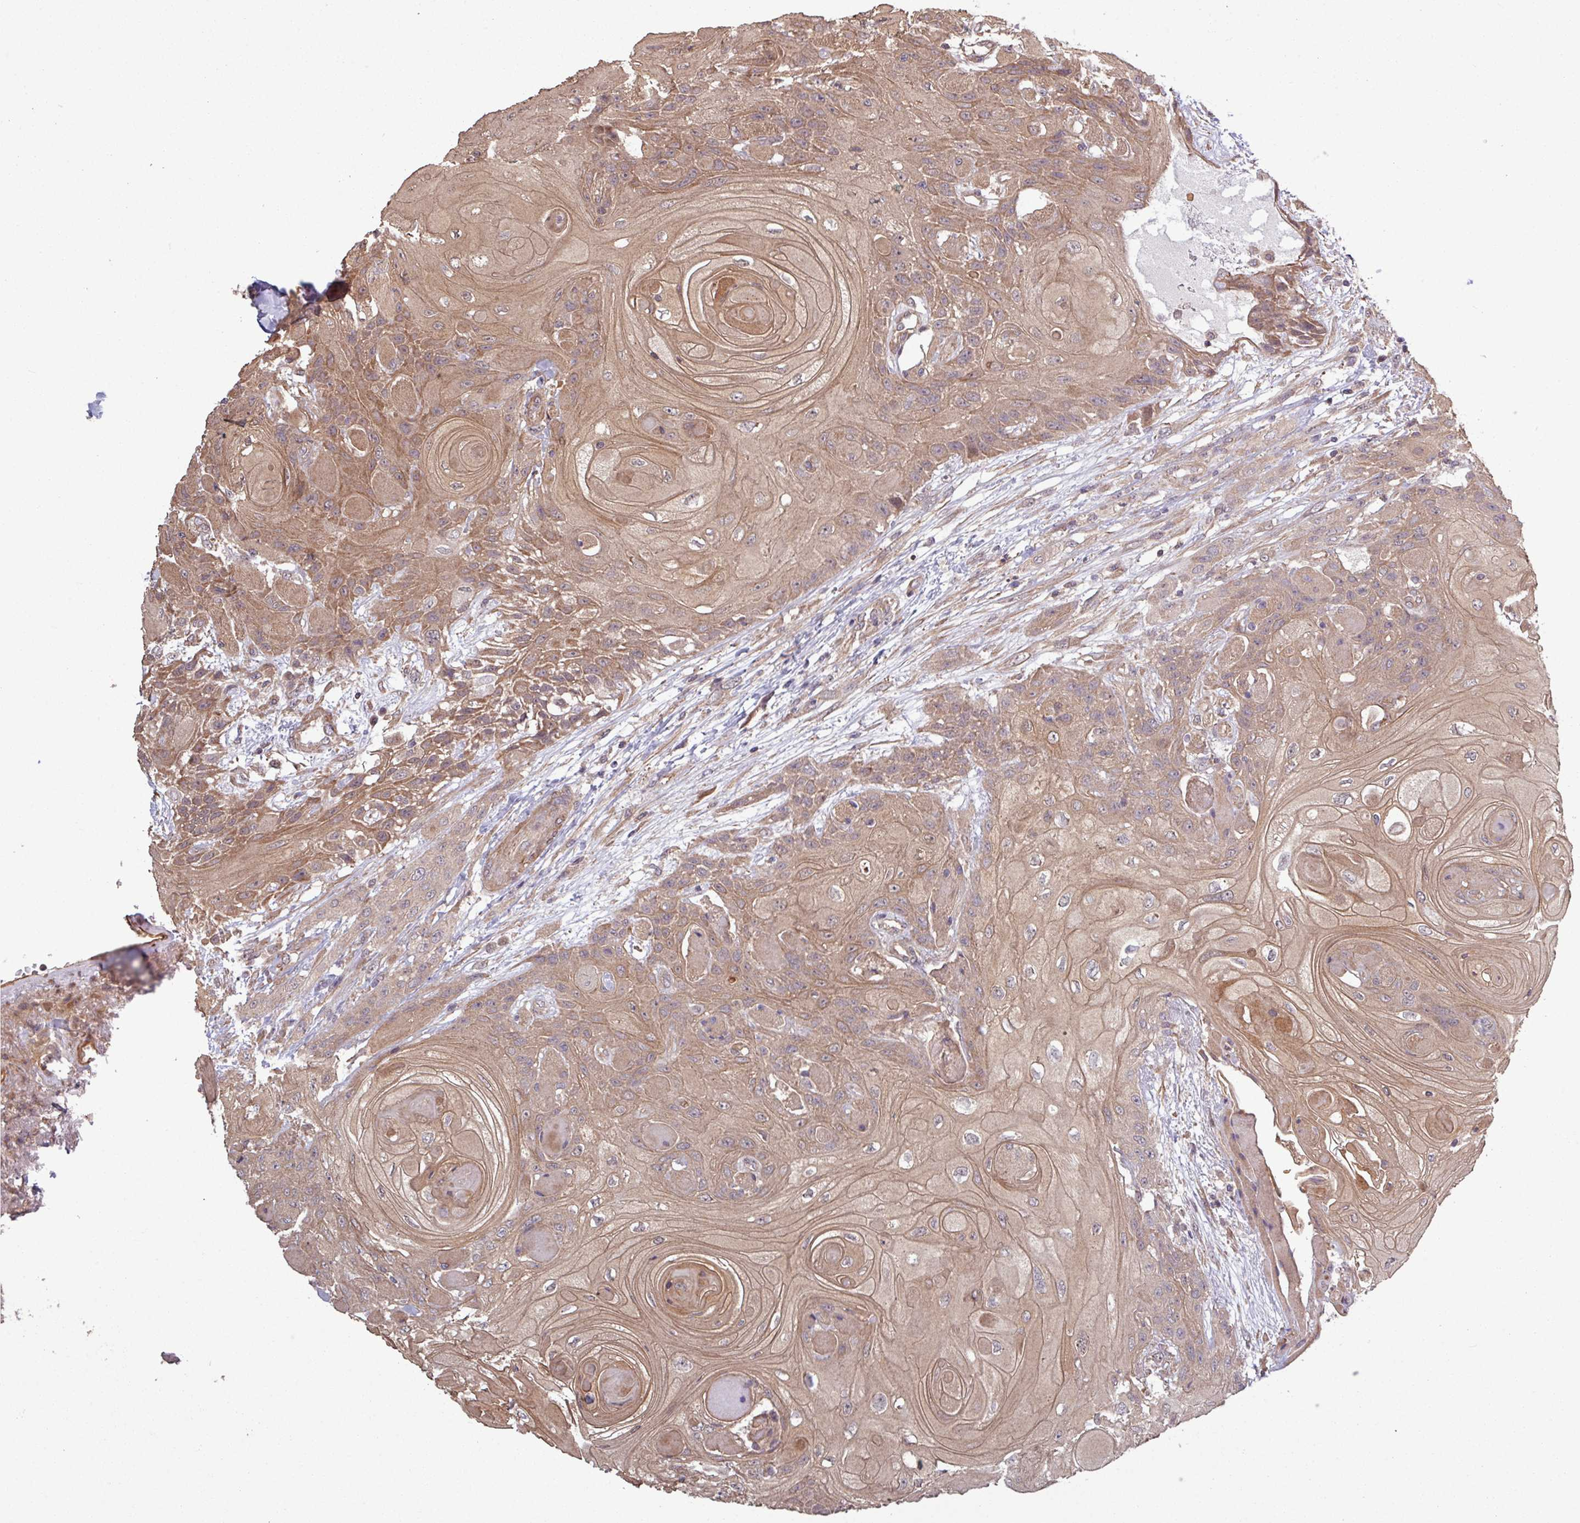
{"staining": {"intensity": "moderate", "quantity": ">75%", "location": "cytoplasmic/membranous"}, "tissue": "head and neck cancer", "cell_type": "Tumor cells", "image_type": "cancer", "snomed": [{"axis": "morphology", "description": "Squamous cell carcinoma, NOS"}, {"axis": "topography", "description": "Head-Neck"}], "caption": "Moderate cytoplasmic/membranous positivity is appreciated in approximately >75% of tumor cells in head and neck cancer.", "gene": "TRABD2A", "patient": {"sex": "female", "age": 43}}